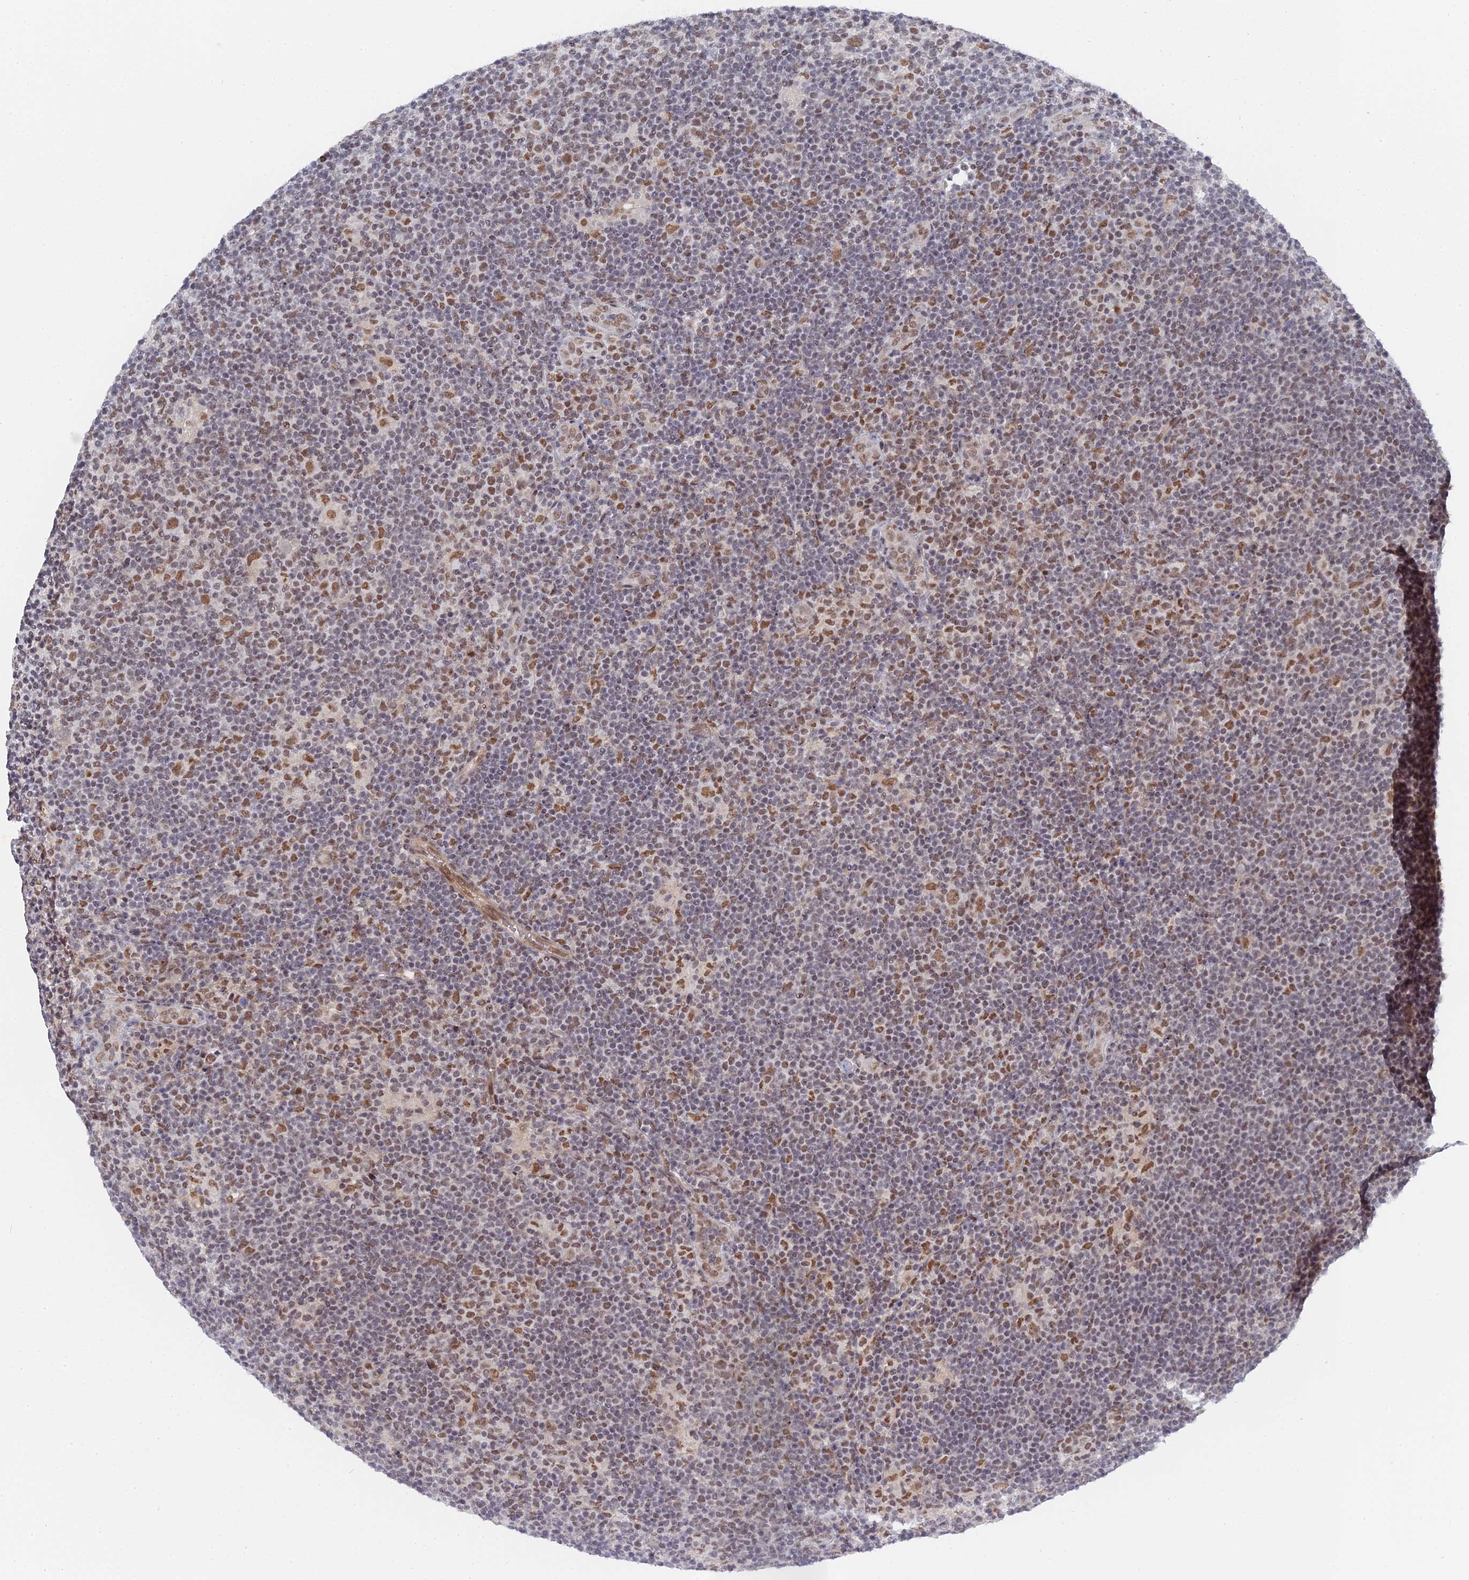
{"staining": {"intensity": "moderate", "quantity": ">75%", "location": "nuclear"}, "tissue": "lymphoma", "cell_type": "Tumor cells", "image_type": "cancer", "snomed": [{"axis": "morphology", "description": "Hodgkin's disease, NOS"}, {"axis": "topography", "description": "Lymph node"}], "caption": "IHC histopathology image of human lymphoma stained for a protein (brown), which exhibits medium levels of moderate nuclear positivity in about >75% of tumor cells.", "gene": "CCDC85A", "patient": {"sex": "female", "age": 57}}